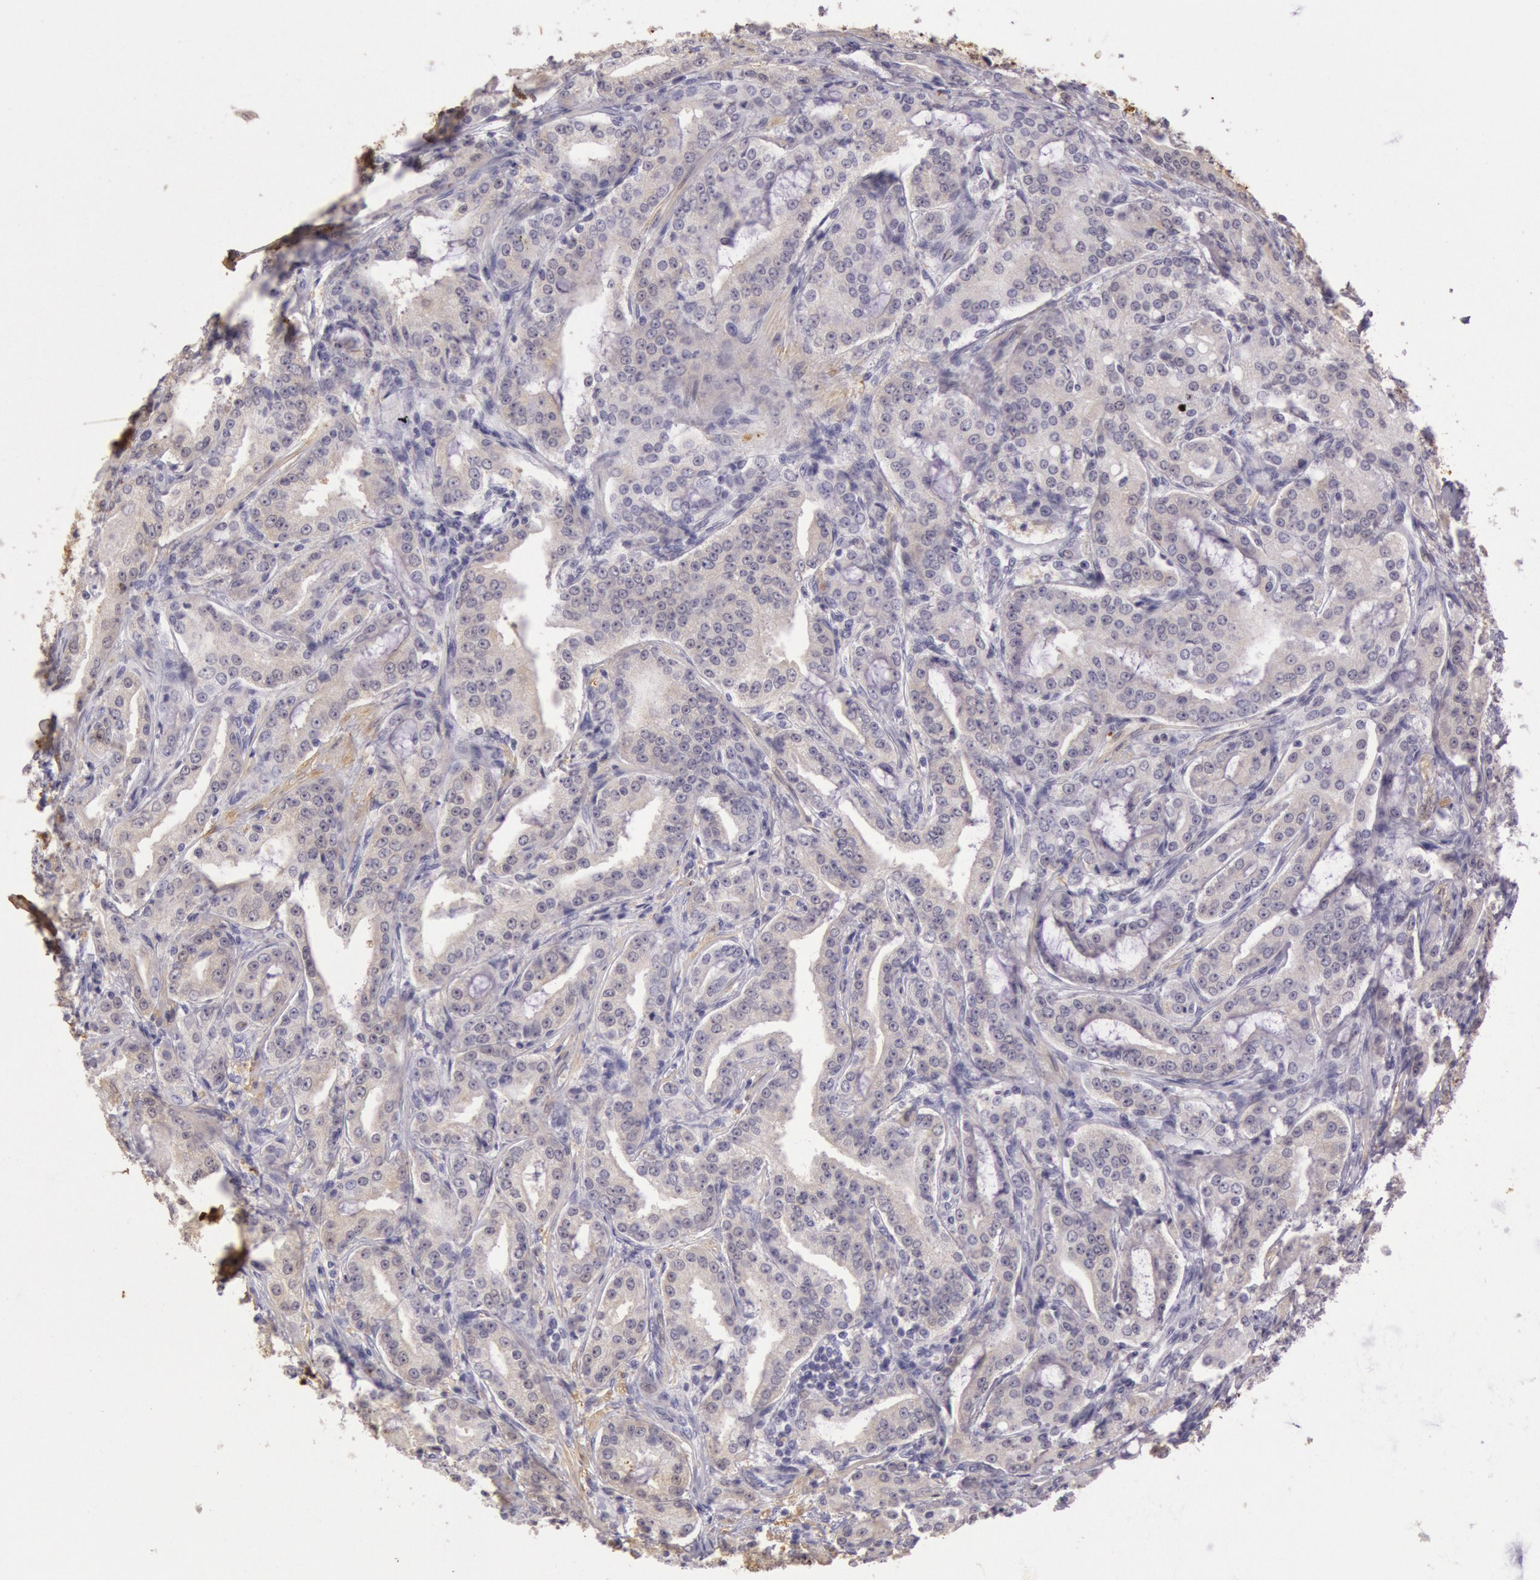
{"staining": {"intensity": "weak", "quantity": "<25%", "location": "cytoplasmic/membranous"}, "tissue": "prostate cancer", "cell_type": "Tumor cells", "image_type": "cancer", "snomed": [{"axis": "morphology", "description": "Adenocarcinoma, Medium grade"}, {"axis": "topography", "description": "Prostate"}], "caption": "Immunohistochemical staining of adenocarcinoma (medium-grade) (prostate) reveals no significant positivity in tumor cells.", "gene": "CKB", "patient": {"sex": "male", "age": 72}}